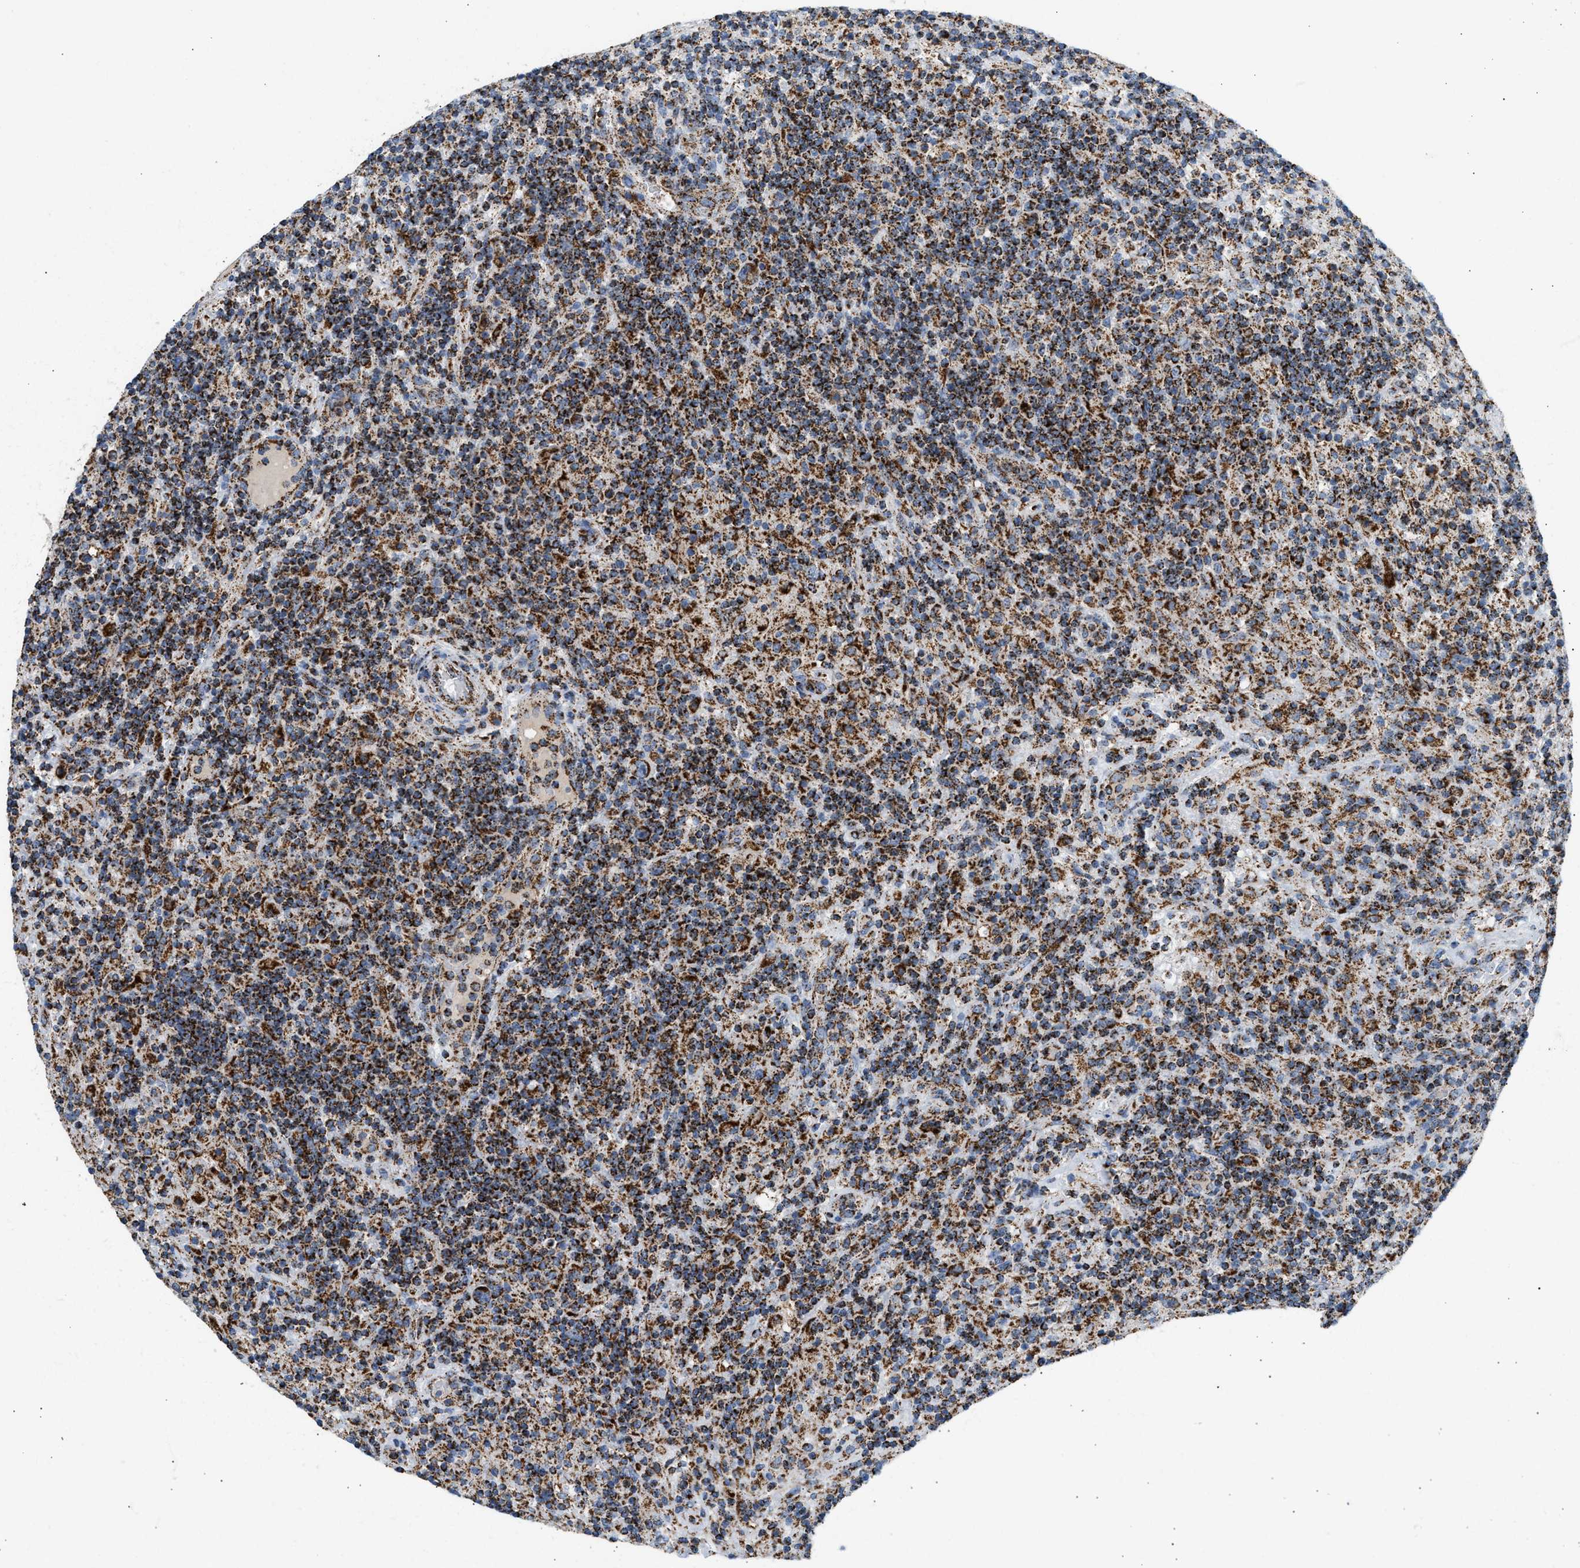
{"staining": {"intensity": "strong", "quantity": ">75%", "location": "cytoplasmic/membranous"}, "tissue": "lymphoma", "cell_type": "Tumor cells", "image_type": "cancer", "snomed": [{"axis": "morphology", "description": "Hodgkin's disease, NOS"}, {"axis": "topography", "description": "Lymph node"}], "caption": "Protein expression analysis of human Hodgkin's disease reveals strong cytoplasmic/membranous expression in approximately >75% of tumor cells.", "gene": "OGDH", "patient": {"sex": "male", "age": 70}}